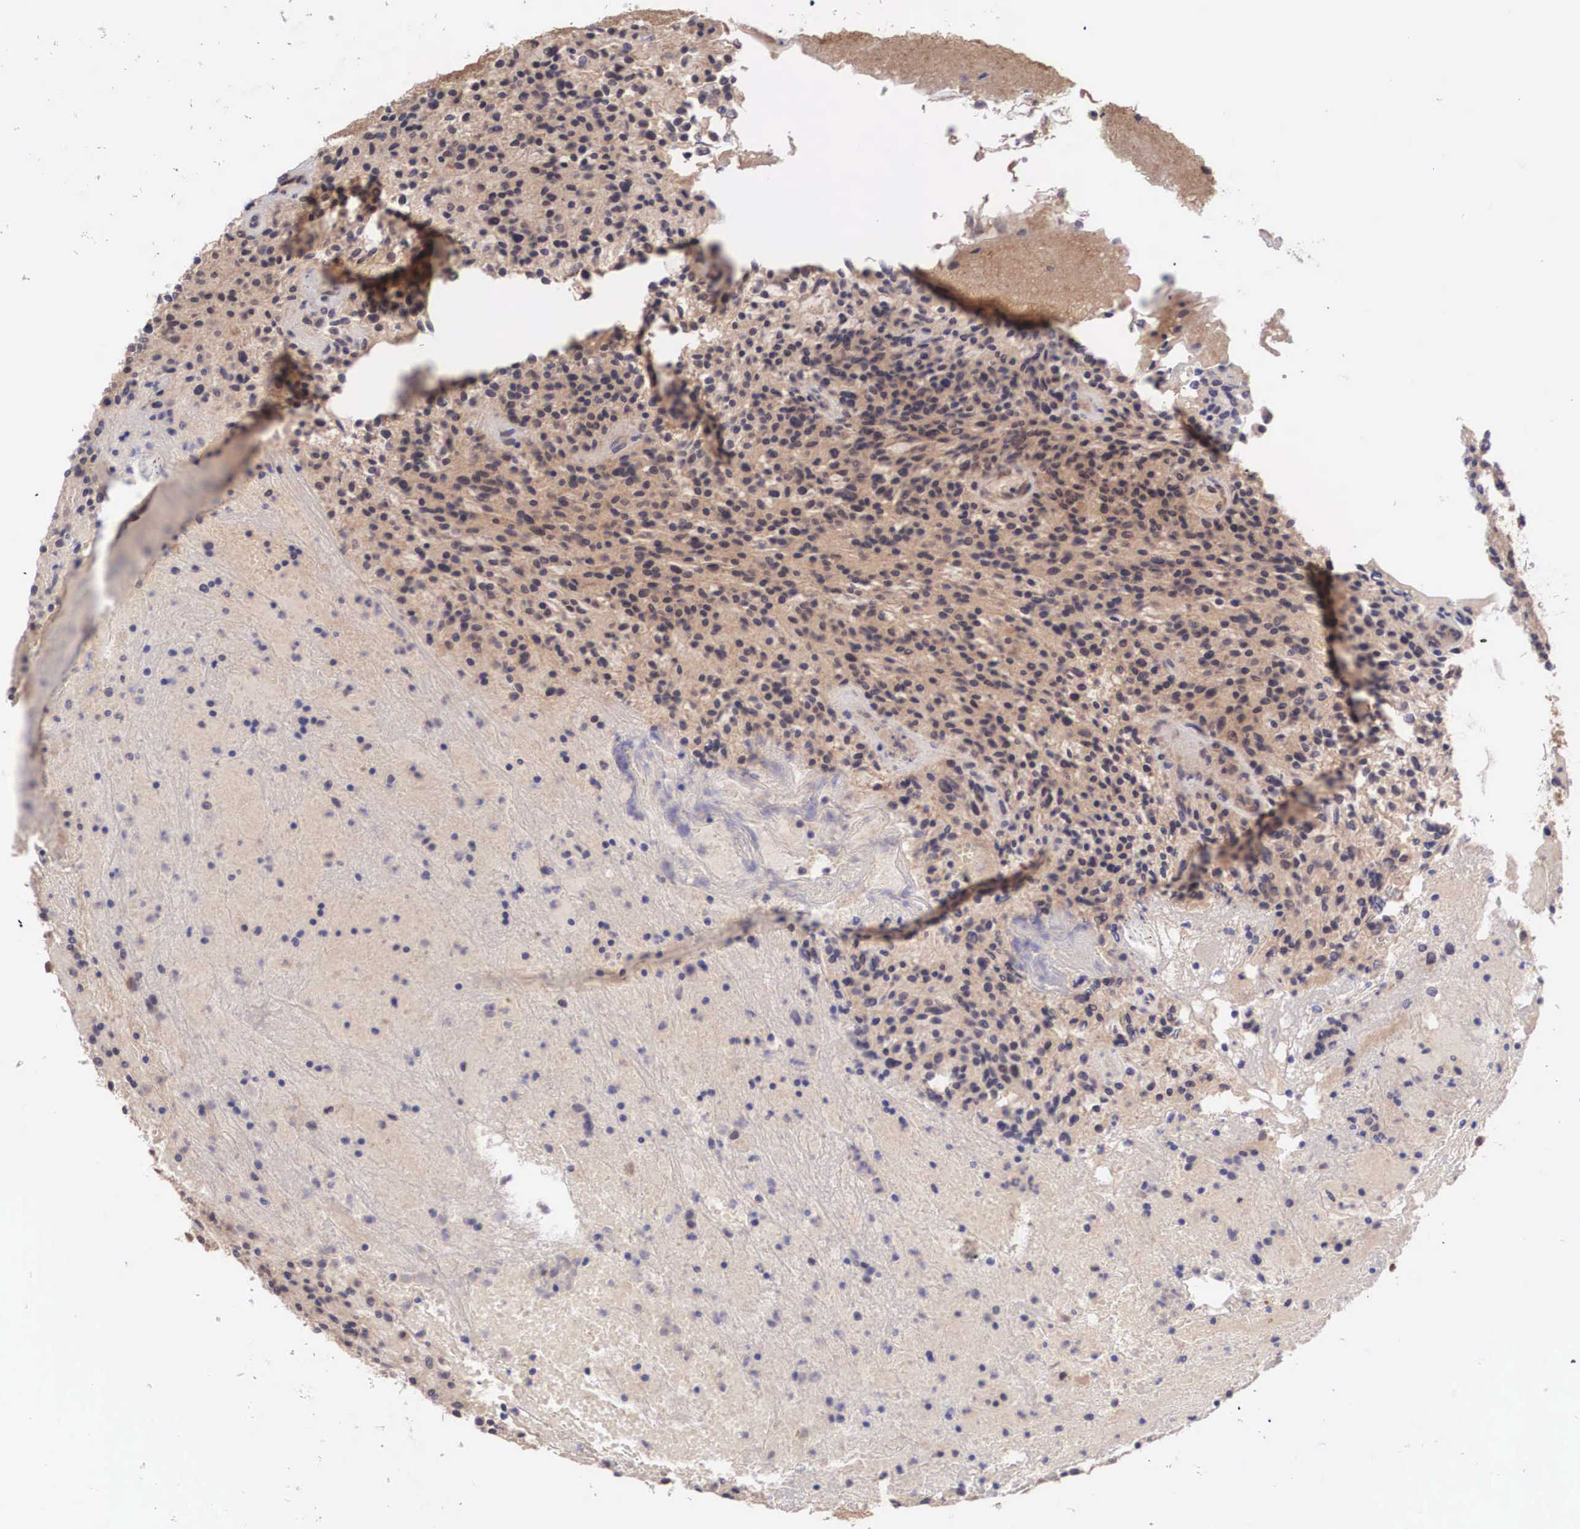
{"staining": {"intensity": "weak", "quantity": ">75%", "location": "cytoplasmic/membranous"}, "tissue": "glioma", "cell_type": "Tumor cells", "image_type": "cancer", "snomed": [{"axis": "morphology", "description": "Glioma, malignant, High grade"}, {"axis": "topography", "description": "Brain"}], "caption": "Malignant glioma (high-grade) stained with DAB (3,3'-diaminobenzidine) immunohistochemistry (IHC) demonstrates low levels of weak cytoplasmic/membranous staining in about >75% of tumor cells. Immunohistochemistry (ihc) stains the protein in brown and the nuclei are stained blue.", "gene": "DNAJB7", "patient": {"sex": "female", "age": 13}}